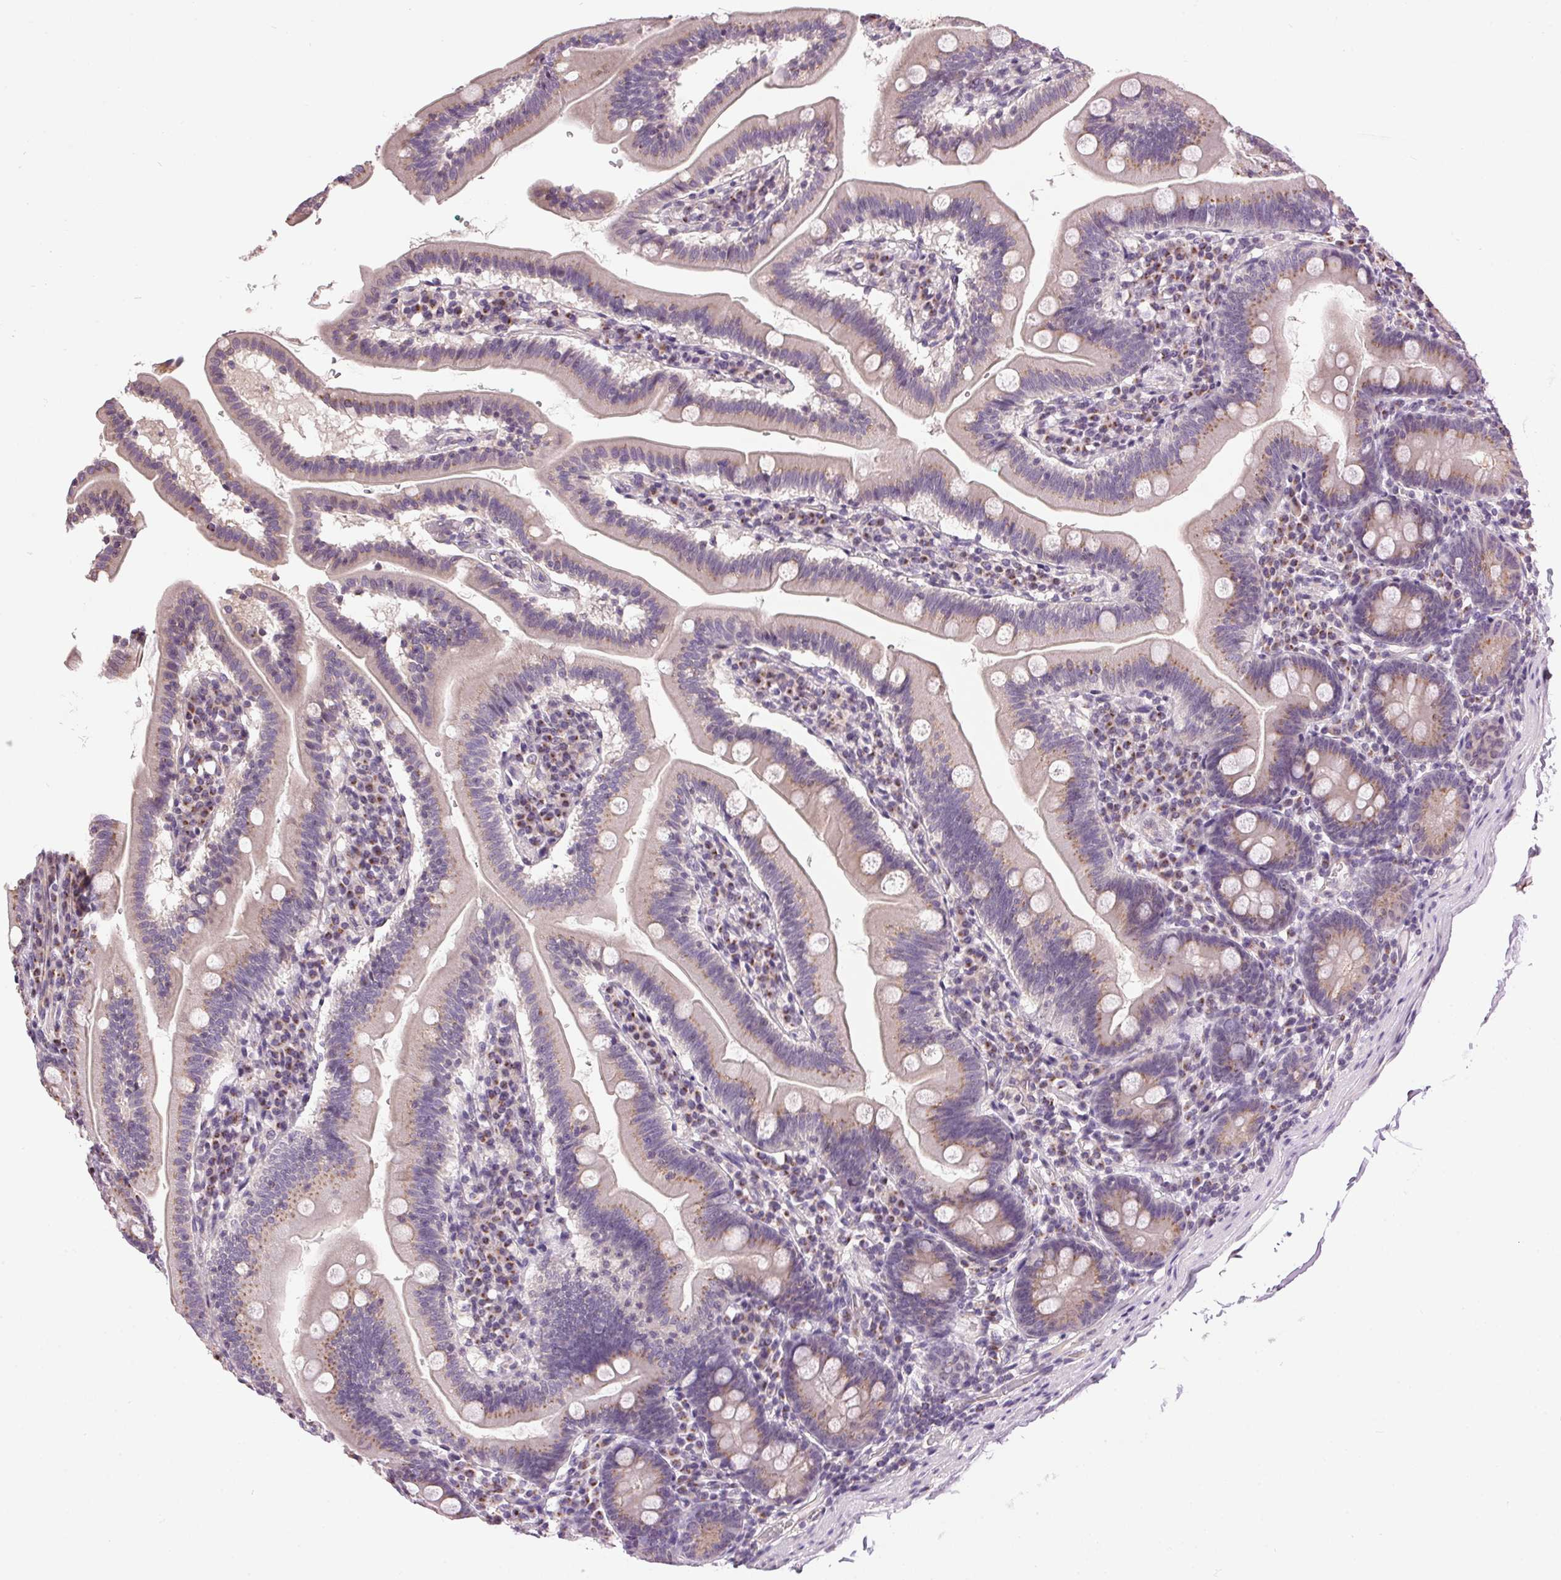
{"staining": {"intensity": "weak", "quantity": "25%-75%", "location": "cytoplasmic/membranous"}, "tissue": "duodenum", "cell_type": "Glandular cells", "image_type": "normal", "snomed": [{"axis": "morphology", "description": "Normal tissue, NOS"}, {"axis": "topography", "description": "Duodenum"}], "caption": "This is an image of immunohistochemistry (IHC) staining of unremarkable duodenum, which shows weak staining in the cytoplasmic/membranous of glandular cells.", "gene": "GOLPH3", "patient": {"sex": "female", "age": 67}}